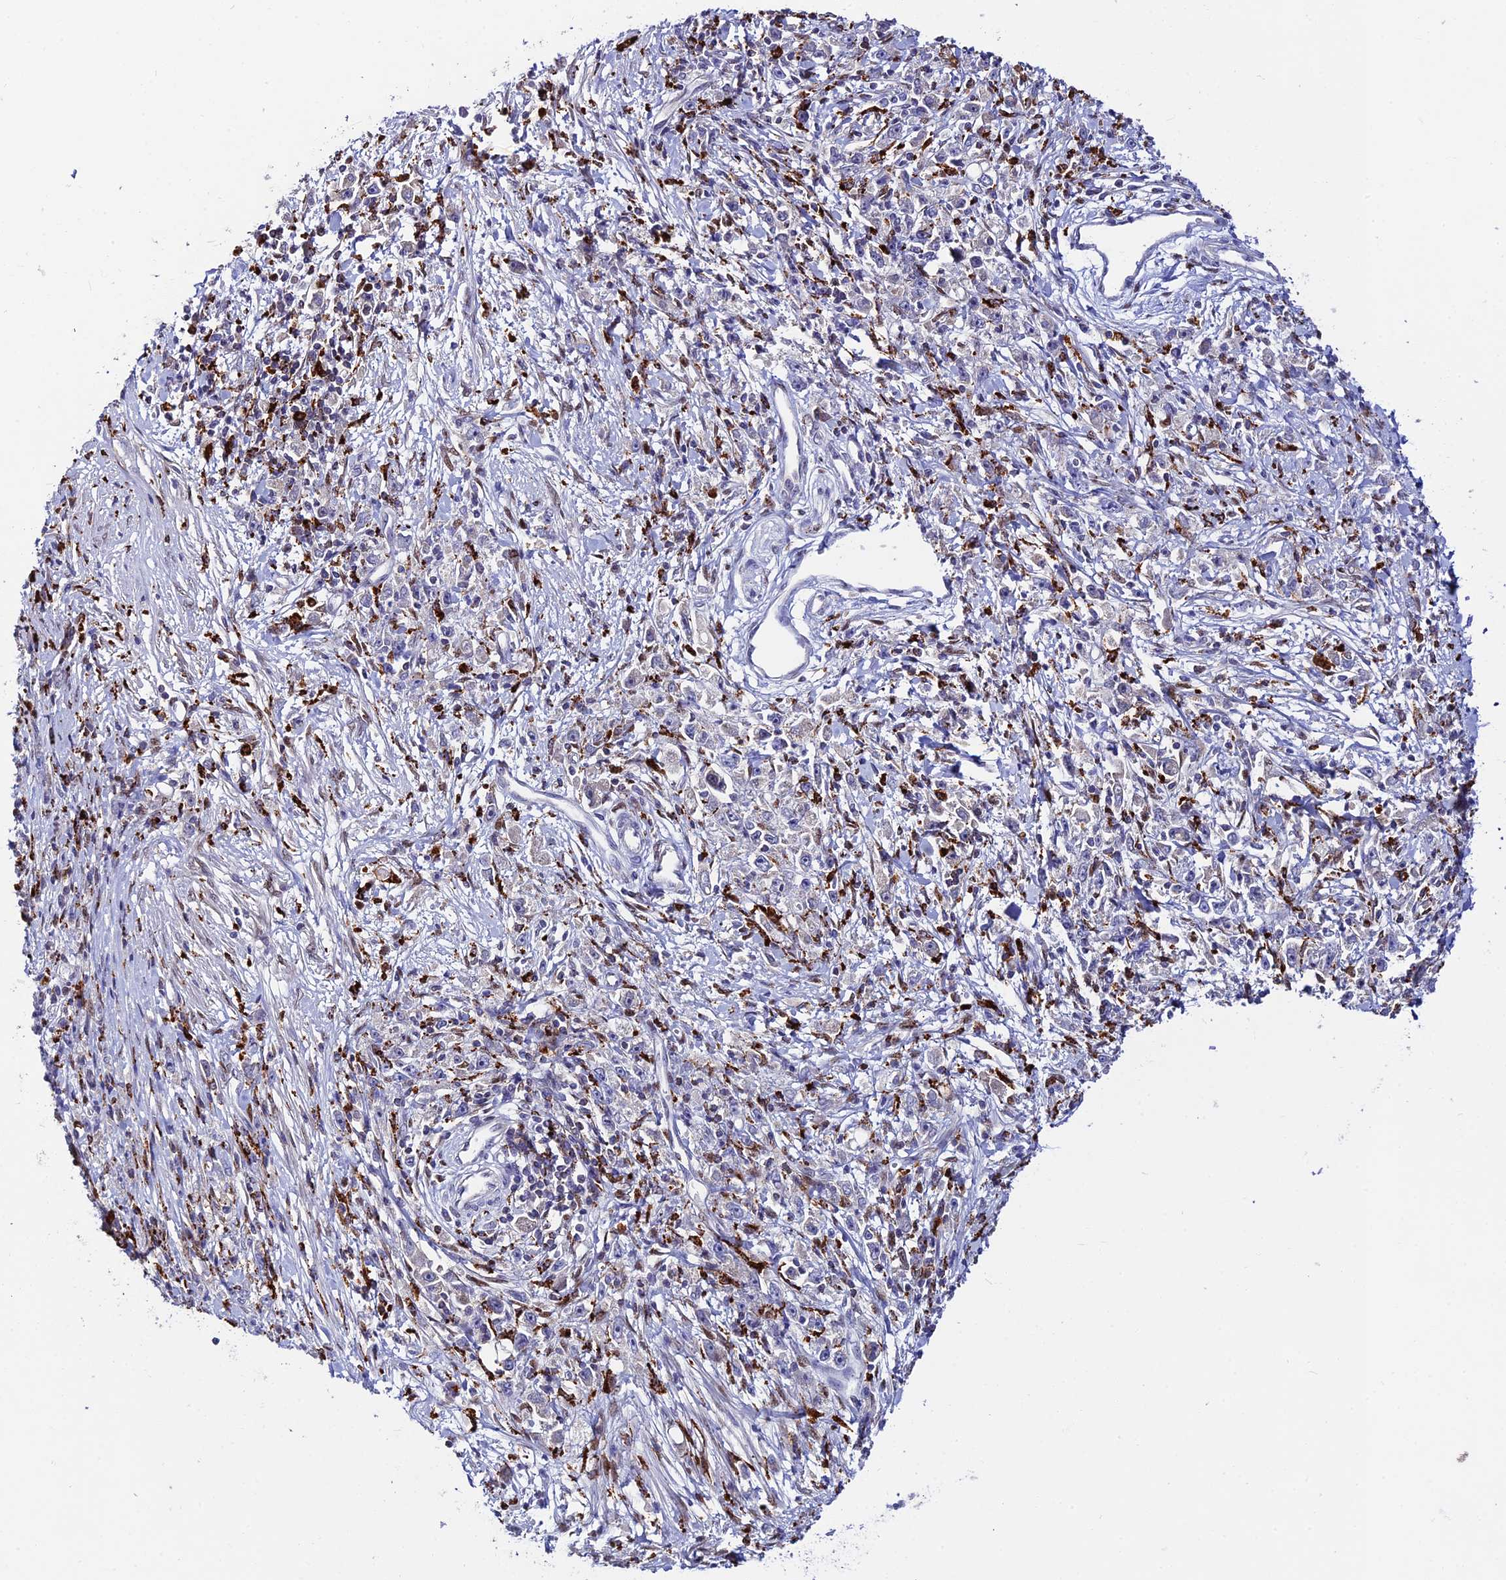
{"staining": {"intensity": "negative", "quantity": "none", "location": "none"}, "tissue": "stomach cancer", "cell_type": "Tumor cells", "image_type": "cancer", "snomed": [{"axis": "morphology", "description": "Adenocarcinoma, NOS"}, {"axis": "topography", "description": "Stomach"}], "caption": "This is an immunohistochemistry photomicrograph of stomach adenocarcinoma. There is no expression in tumor cells.", "gene": "HIC1", "patient": {"sex": "female", "age": 59}}